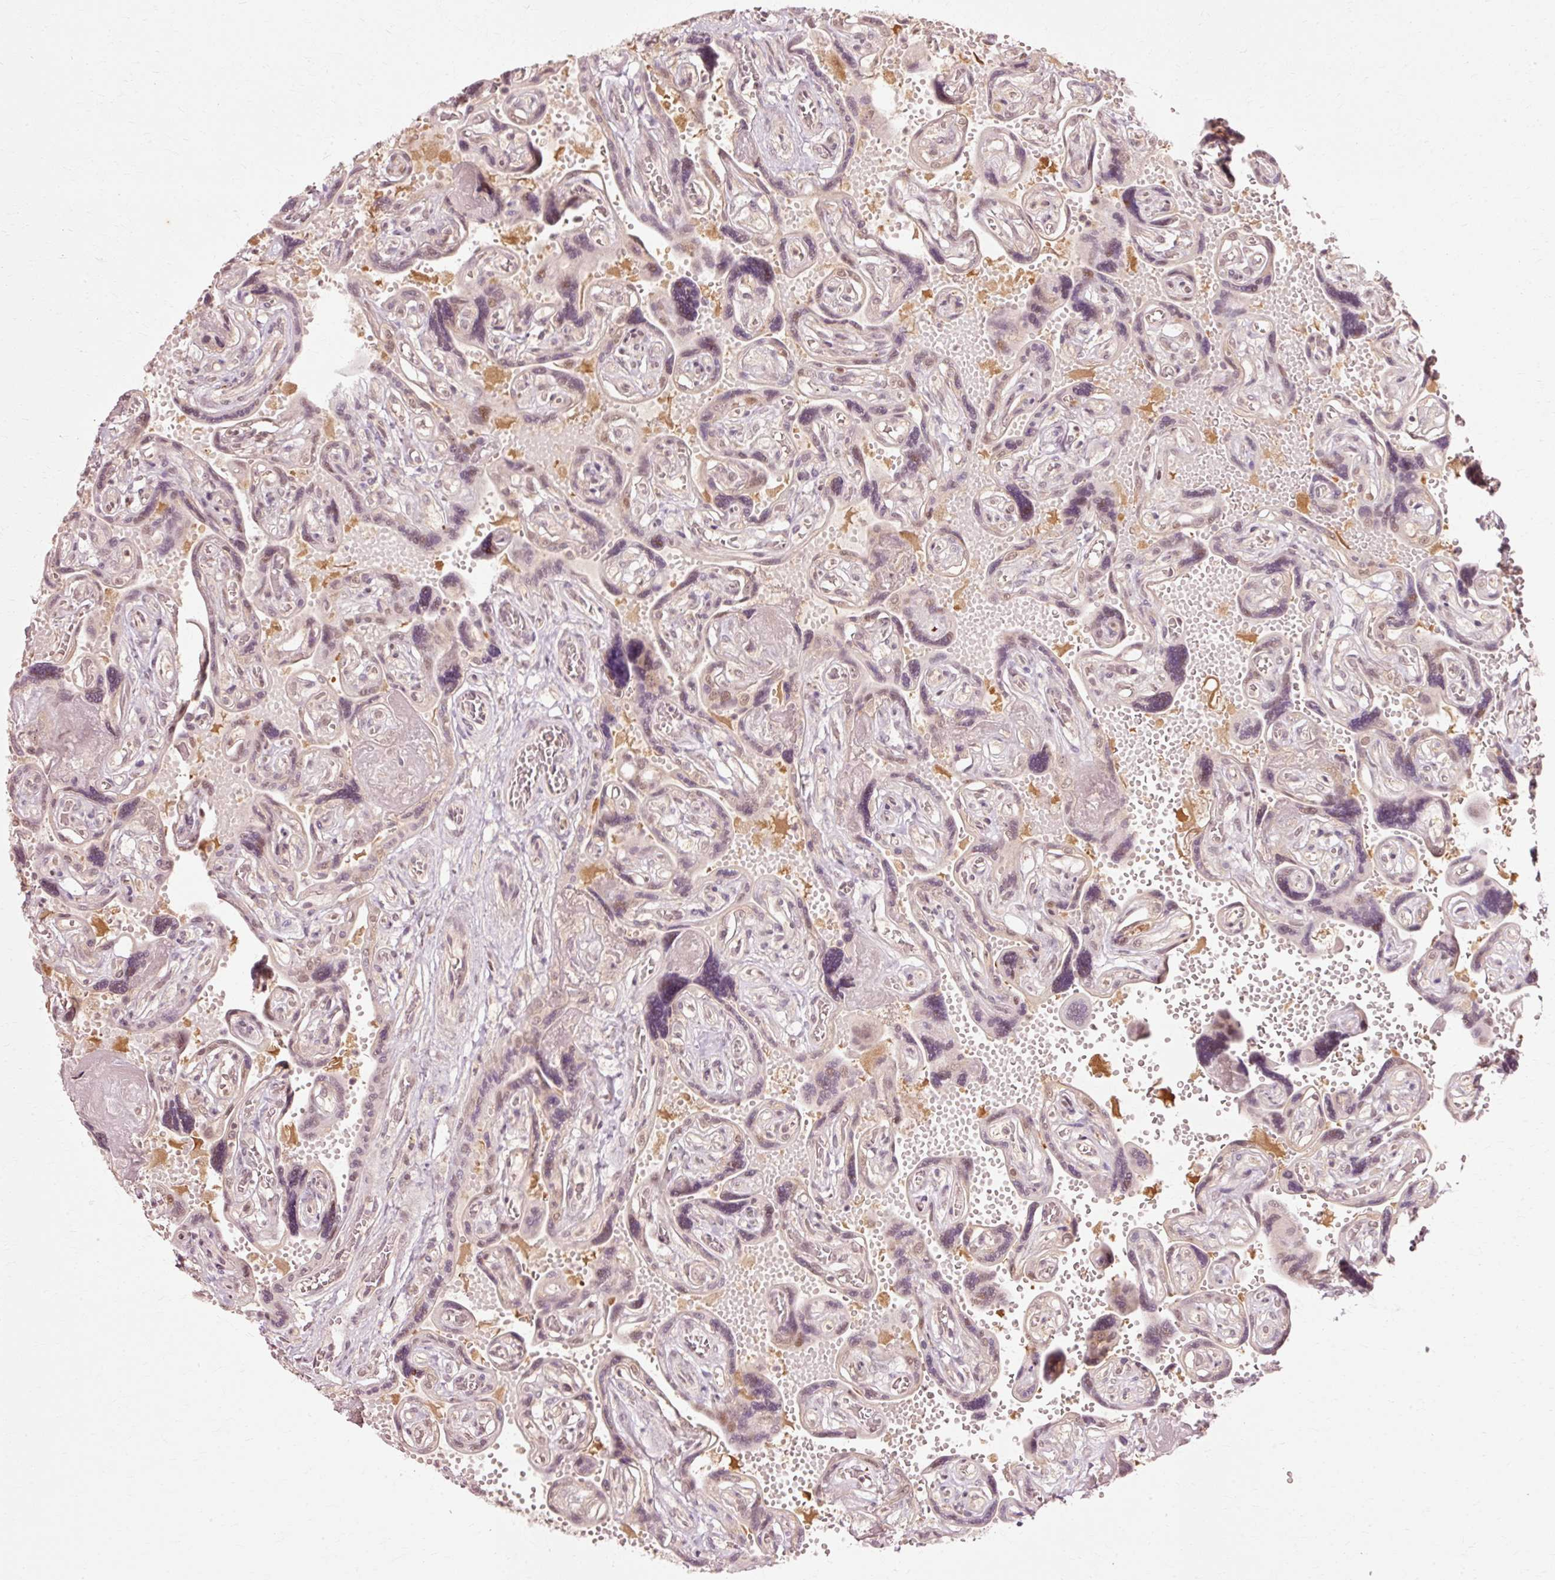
{"staining": {"intensity": "weak", "quantity": "25%-75%", "location": "cytoplasmic/membranous,nuclear"}, "tissue": "placenta", "cell_type": "Trophoblastic cells", "image_type": "normal", "snomed": [{"axis": "morphology", "description": "Normal tissue, NOS"}, {"axis": "topography", "description": "Placenta"}], "caption": "Weak cytoplasmic/membranous,nuclear staining for a protein is identified in approximately 25%-75% of trophoblastic cells of unremarkable placenta using immunohistochemistry.", "gene": "RGPD5", "patient": {"sex": "female", "age": 32}}